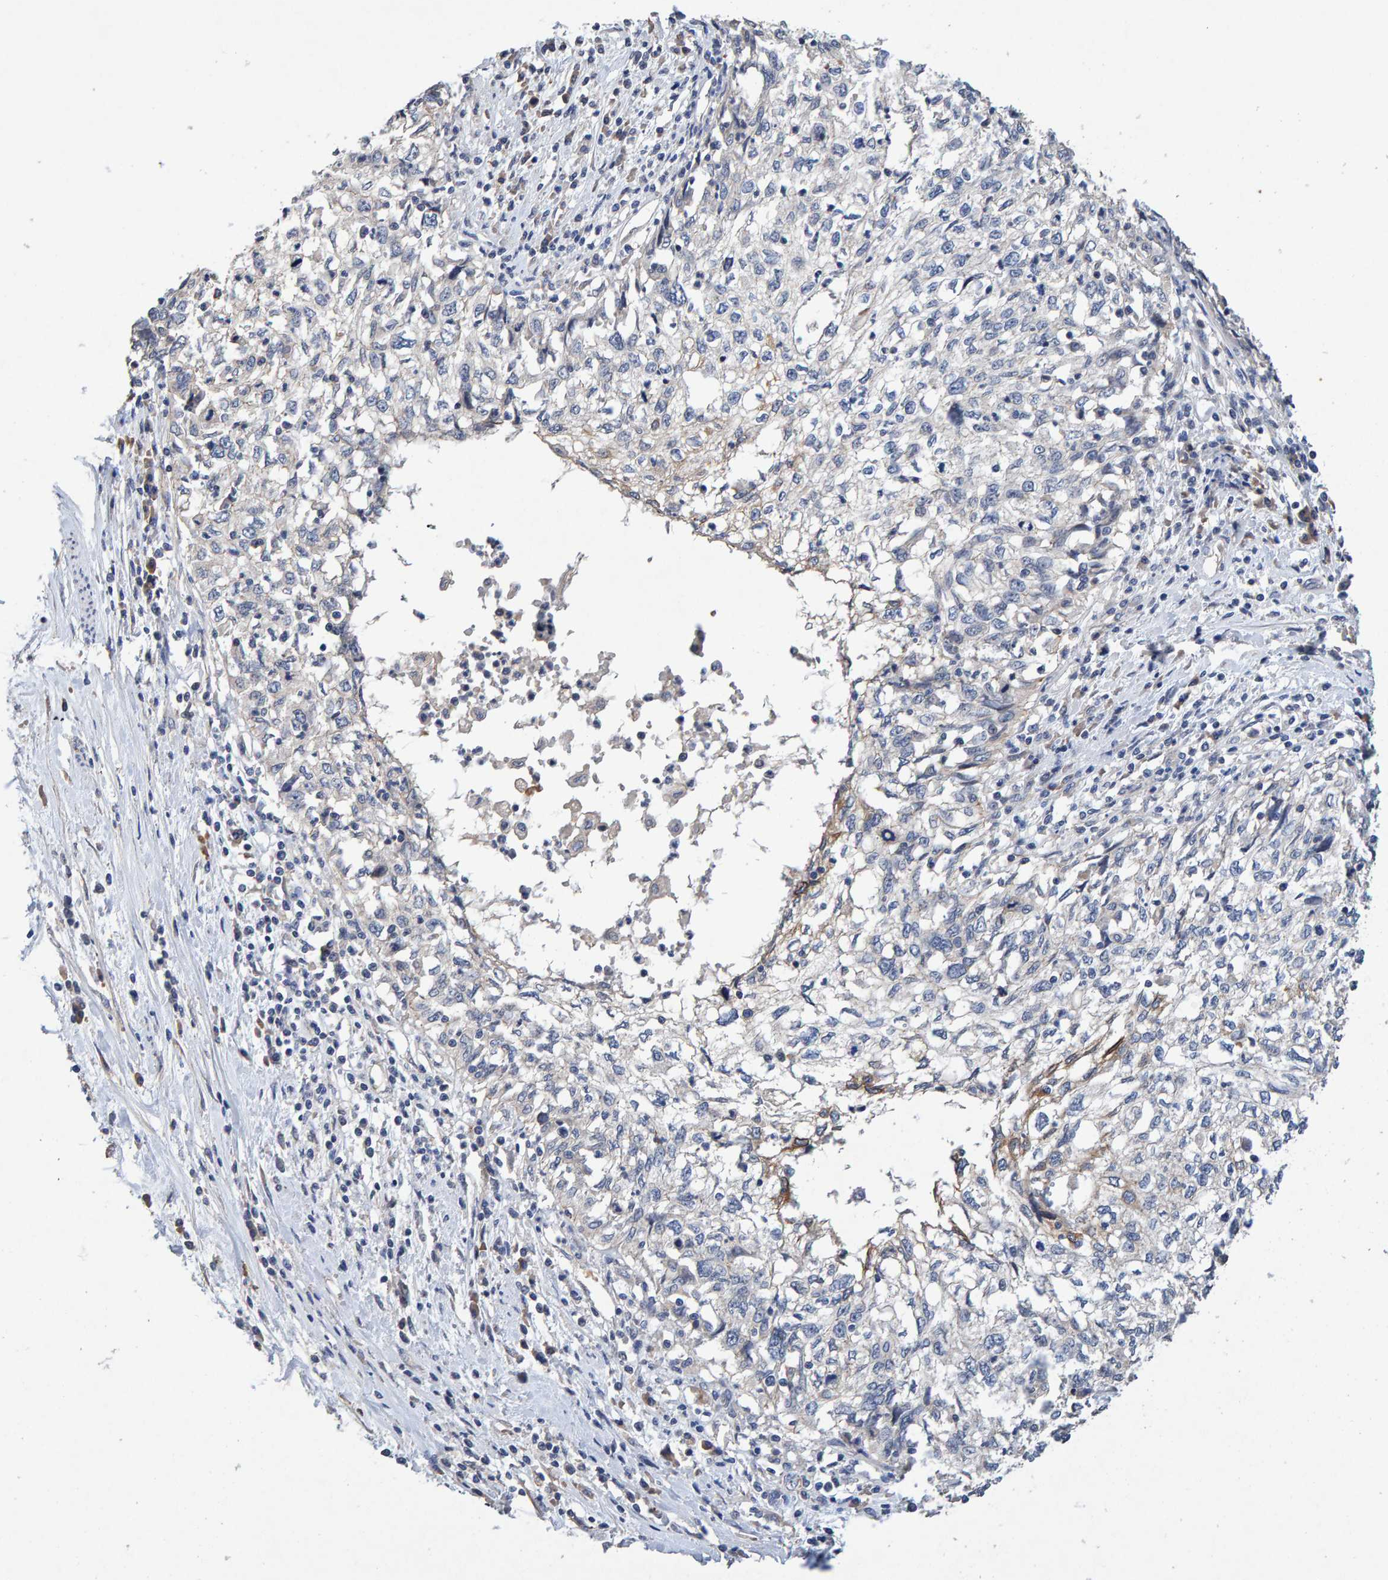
{"staining": {"intensity": "negative", "quantity": "none", "location": "none"}, "tissue": "cervical cancer", "cell_type": "Tumor cells", "image_type": "cancer", "snomed": [{"axis": "morphology", "description": "Squamous cell carcinoma, NOS"}, {"axis": "topography", "description": "Cervix"}], "caption": "High magnification brightfield microscopy of cervical cancer (squamous cell carcinoma) stained with DAB (brown) and counterstained with hematoxylin (blue): tumor cells show no significant positivity.", "gene": "EFR3A", "patient": {"sex": "female", "age": 57}}